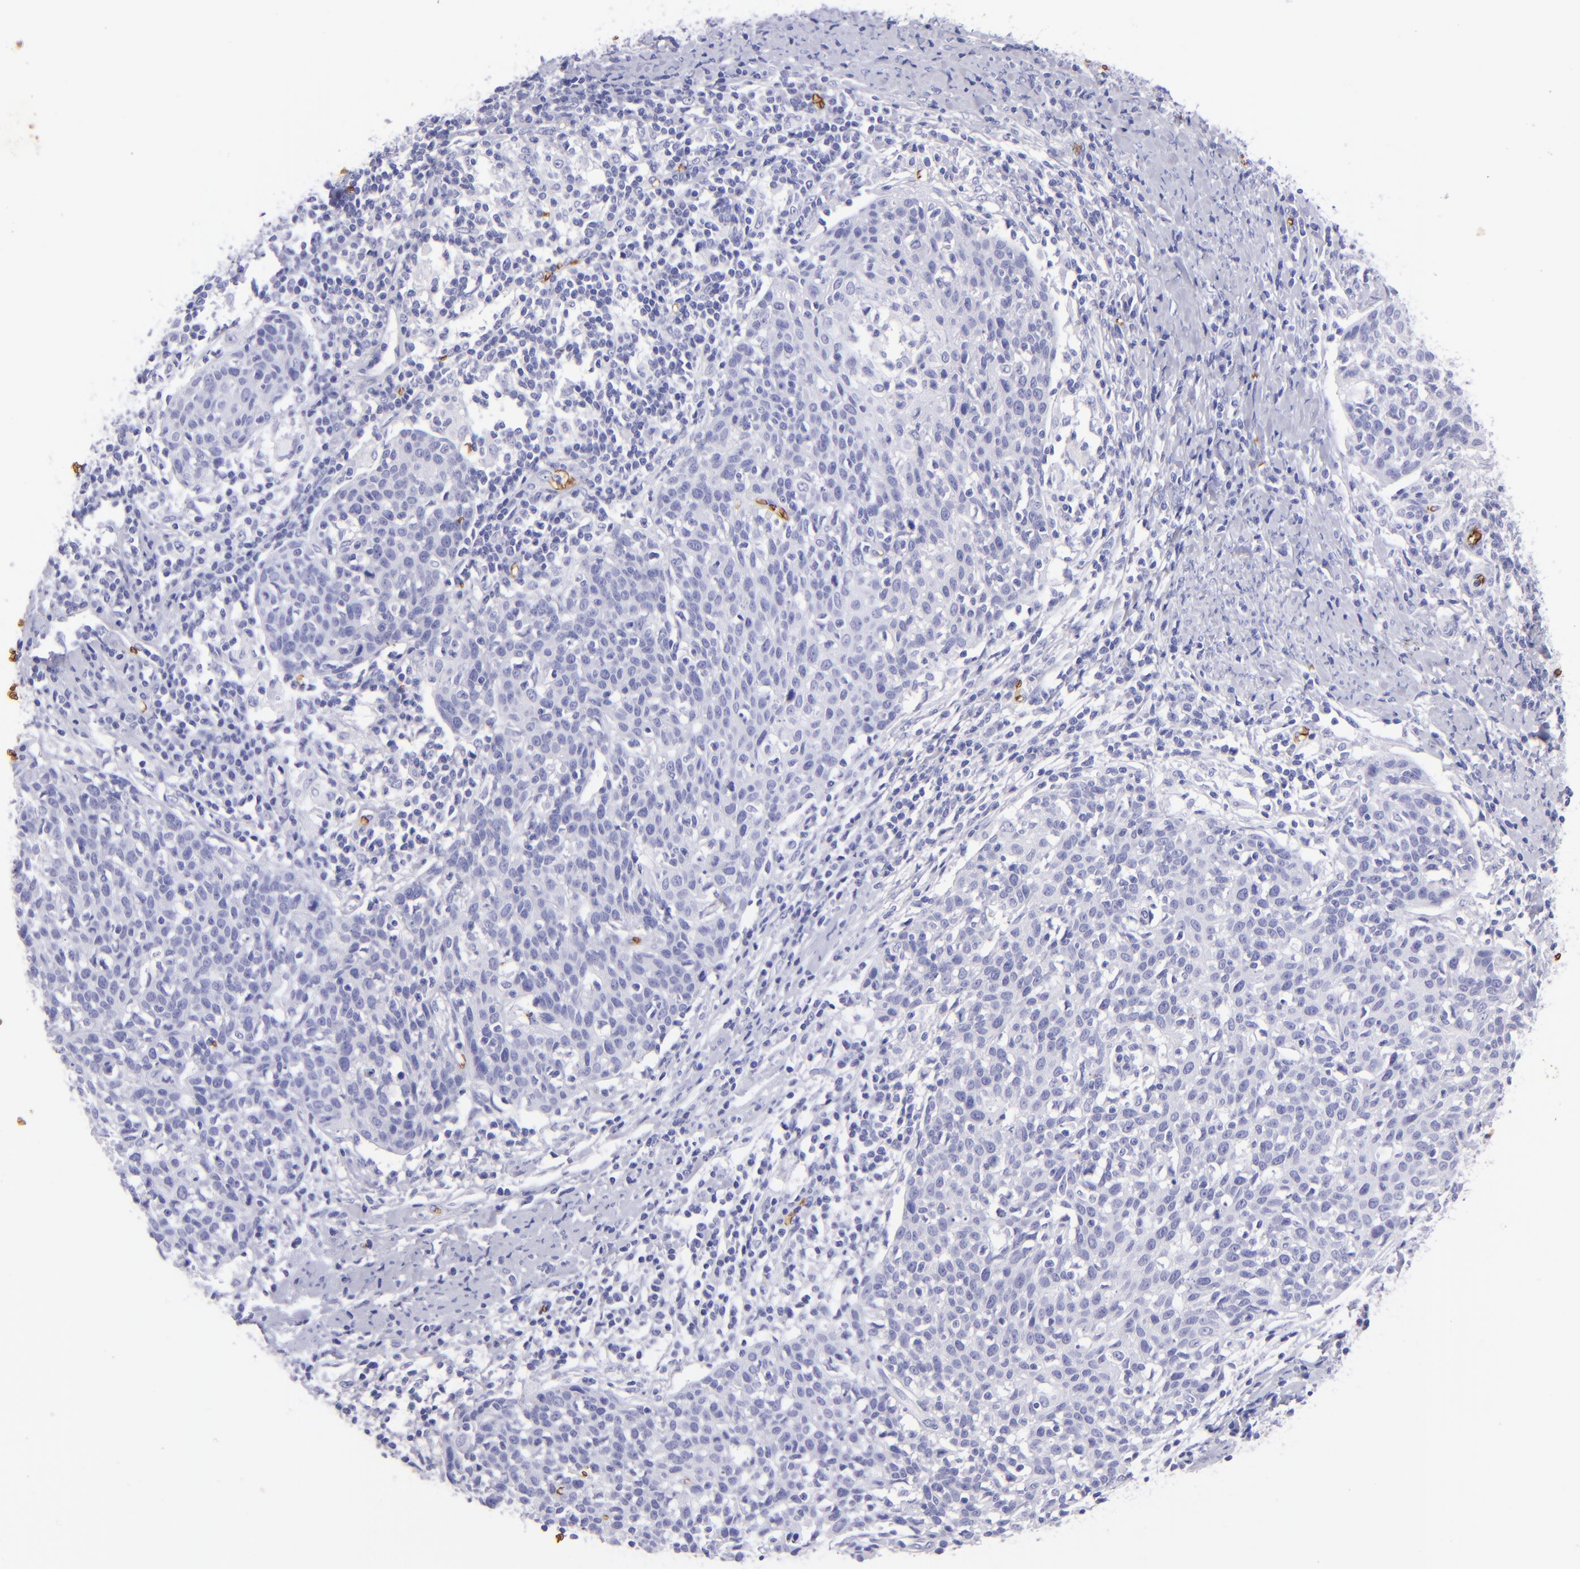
{"staining": {"intensity": "negative", "quantity": "none", "location": "none"}, "tissue": "cervical cancer", "cell_type": "Tumor cells", "image_type": "cancer", "snomed": [{"axis": "morphology", "description": "Squamous cell carcinoma, NOS"}, {"axis": "topography", "description": "Cervix"}], "caption": "Cervical squamous cell carcinoma was stained to show a protein in brown. There is no significant staining in tumor cells.", "gene": "GYPA", "patient": {"sex": "female", "age": 38}}